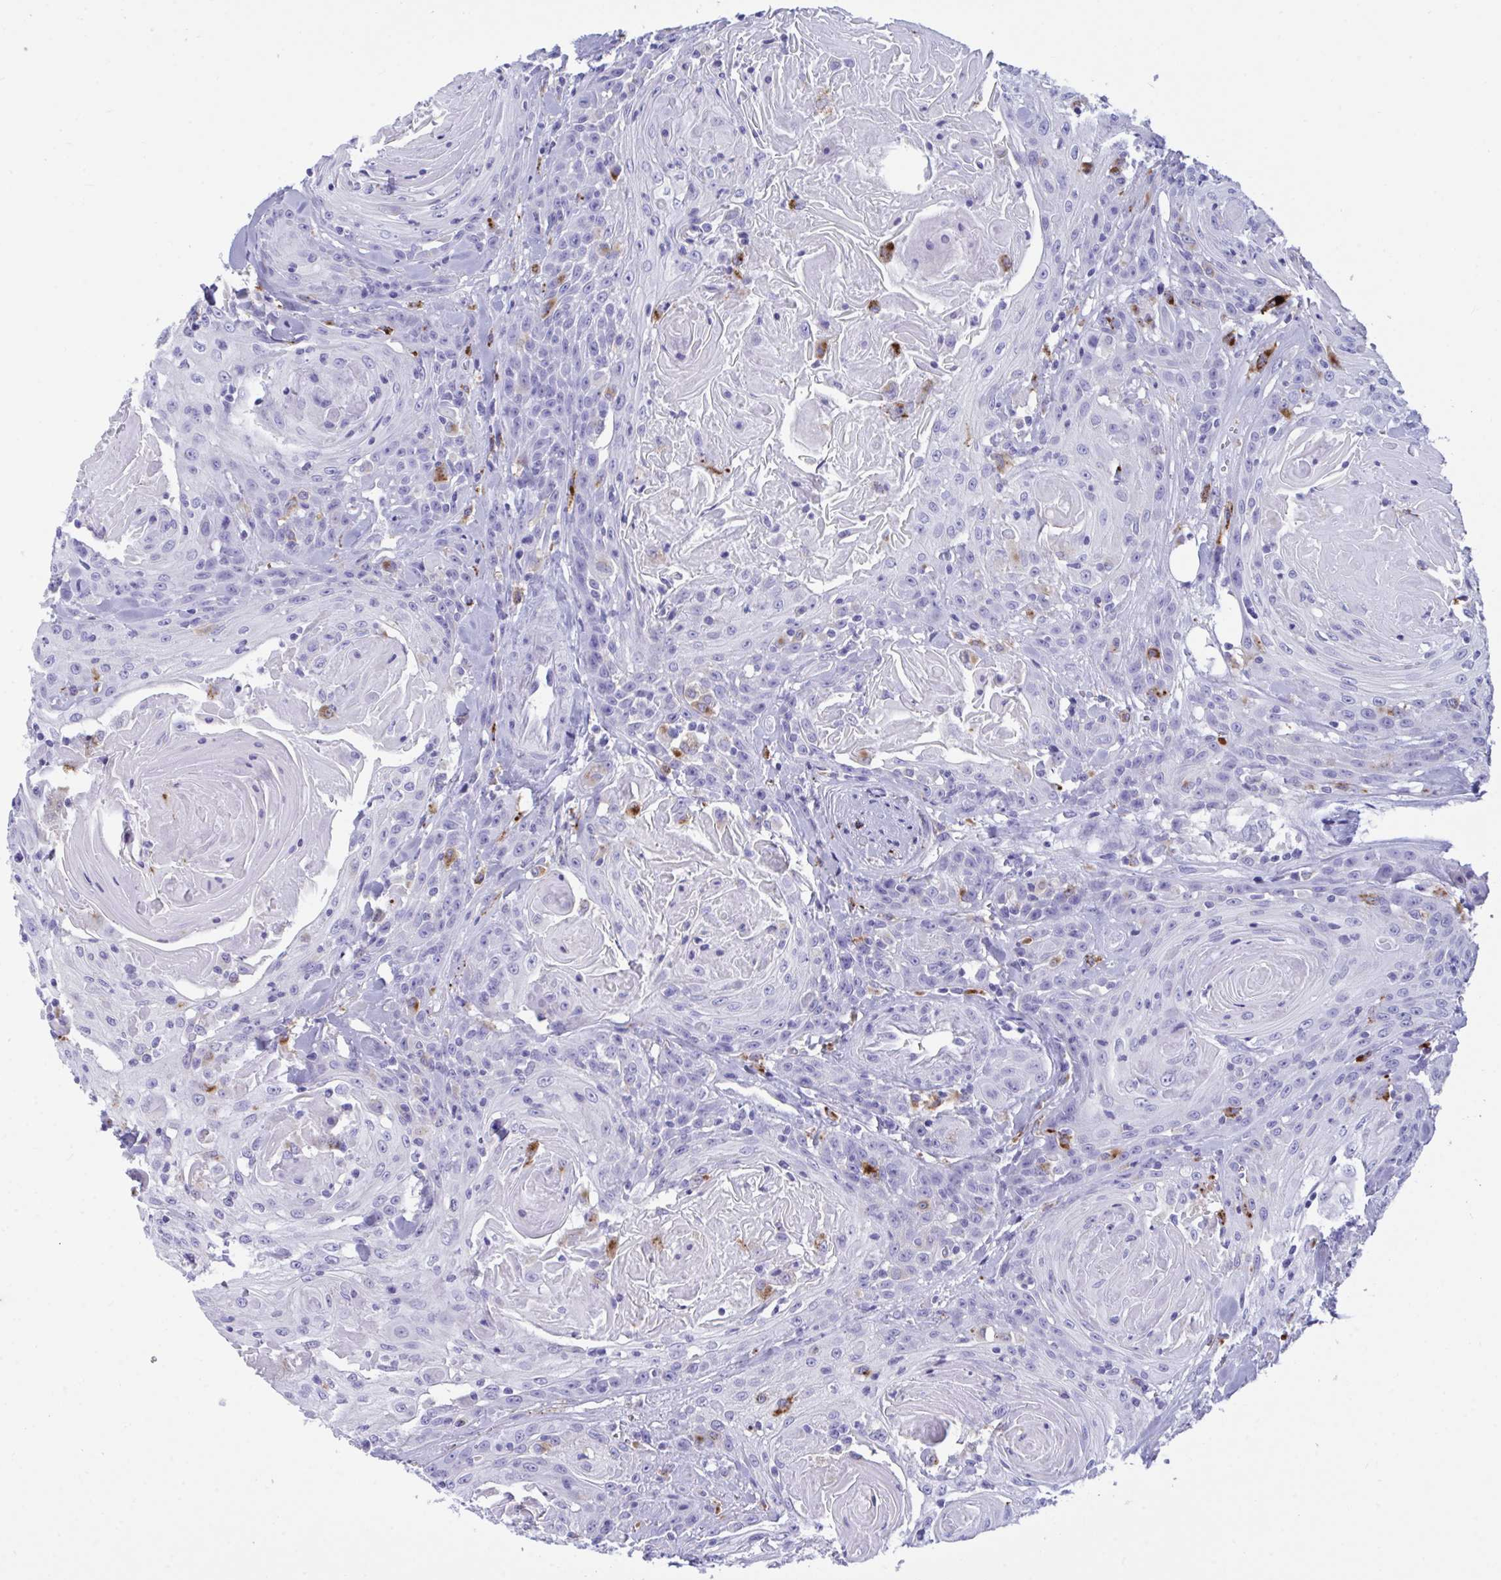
{"staining": {"intensity": "negative", "quantity": "none", "location": "none"}, "tissue": "head and neck cancer", "cell_type": "Tumor cells", "image_type": "cancer", "snomed": [{"axis": "morphology", "description": "Squamous cell carcinoma, NOS"}, {"axis": "topography", "description": "Head-Neck"}], "caption": "Image shows no significant protein positivity in tumor cells of head and neck cancer. (Stains: DAB (3,3'-diaminobenzidine) immunohistochemistry (IHC) with hematoxylin counter stain, Microscopy: brightfield microscopy at high magnification).", "gene": "CPVL", "patient": {"sex": "female", "age": 84}}